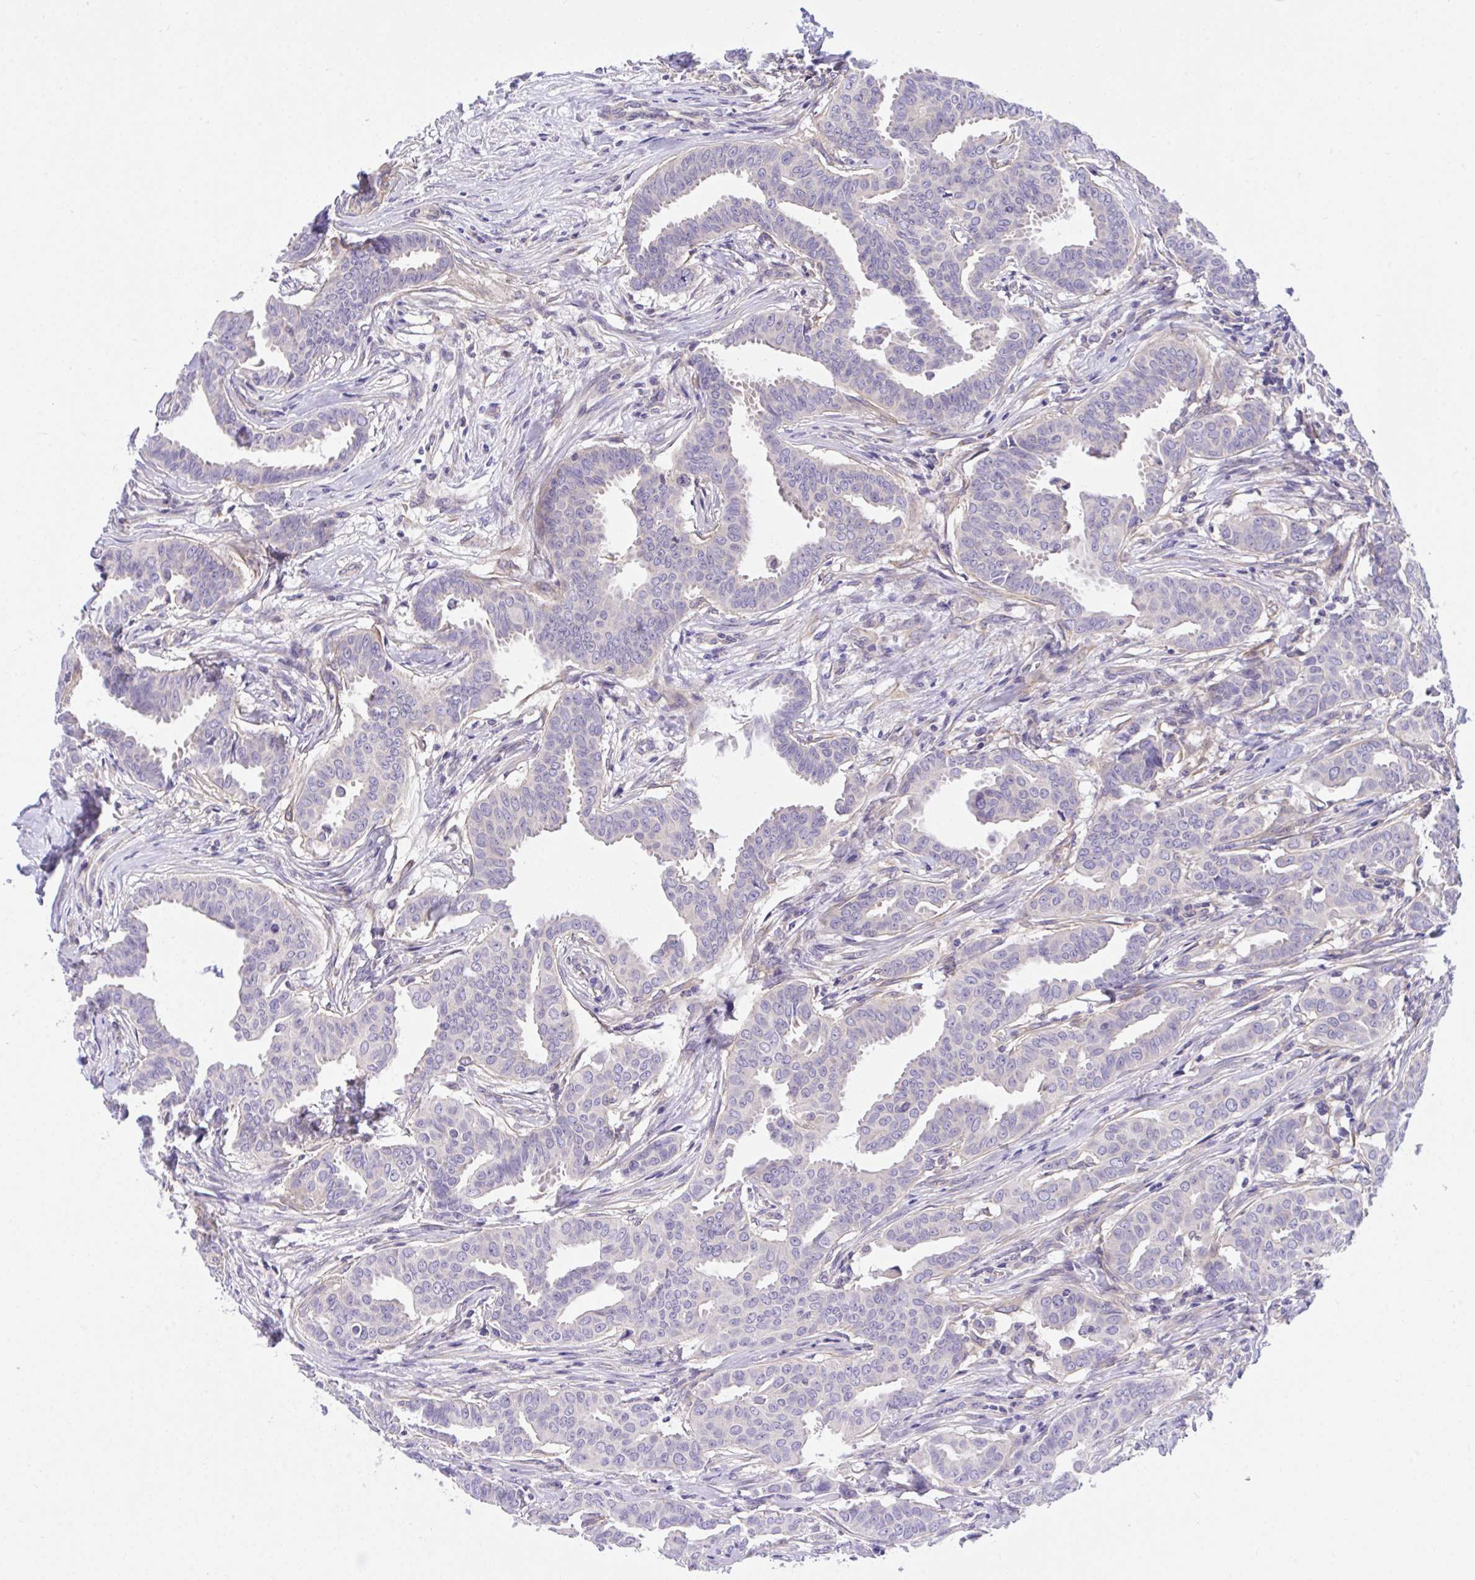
{"staining": {"intensity": "negative", "quantity": "none", "location": "none"}, "tissue": "breast cancer", "cell_type": "Tumor cells", "image_type": "cancer", "snomed": [{"axis": "morphology", "description": "Duct carcinoma"}, {"axis": "topography", "description": "Breast"}], "caption": "IHC micrograph of neoplastic tissue: intraductal carcinoma (breast) stained with DAB demonstrates no significant protein positivity in tumor cells.", "gene": "TLN2", "patient": {"sex": "female", "age": 45}}